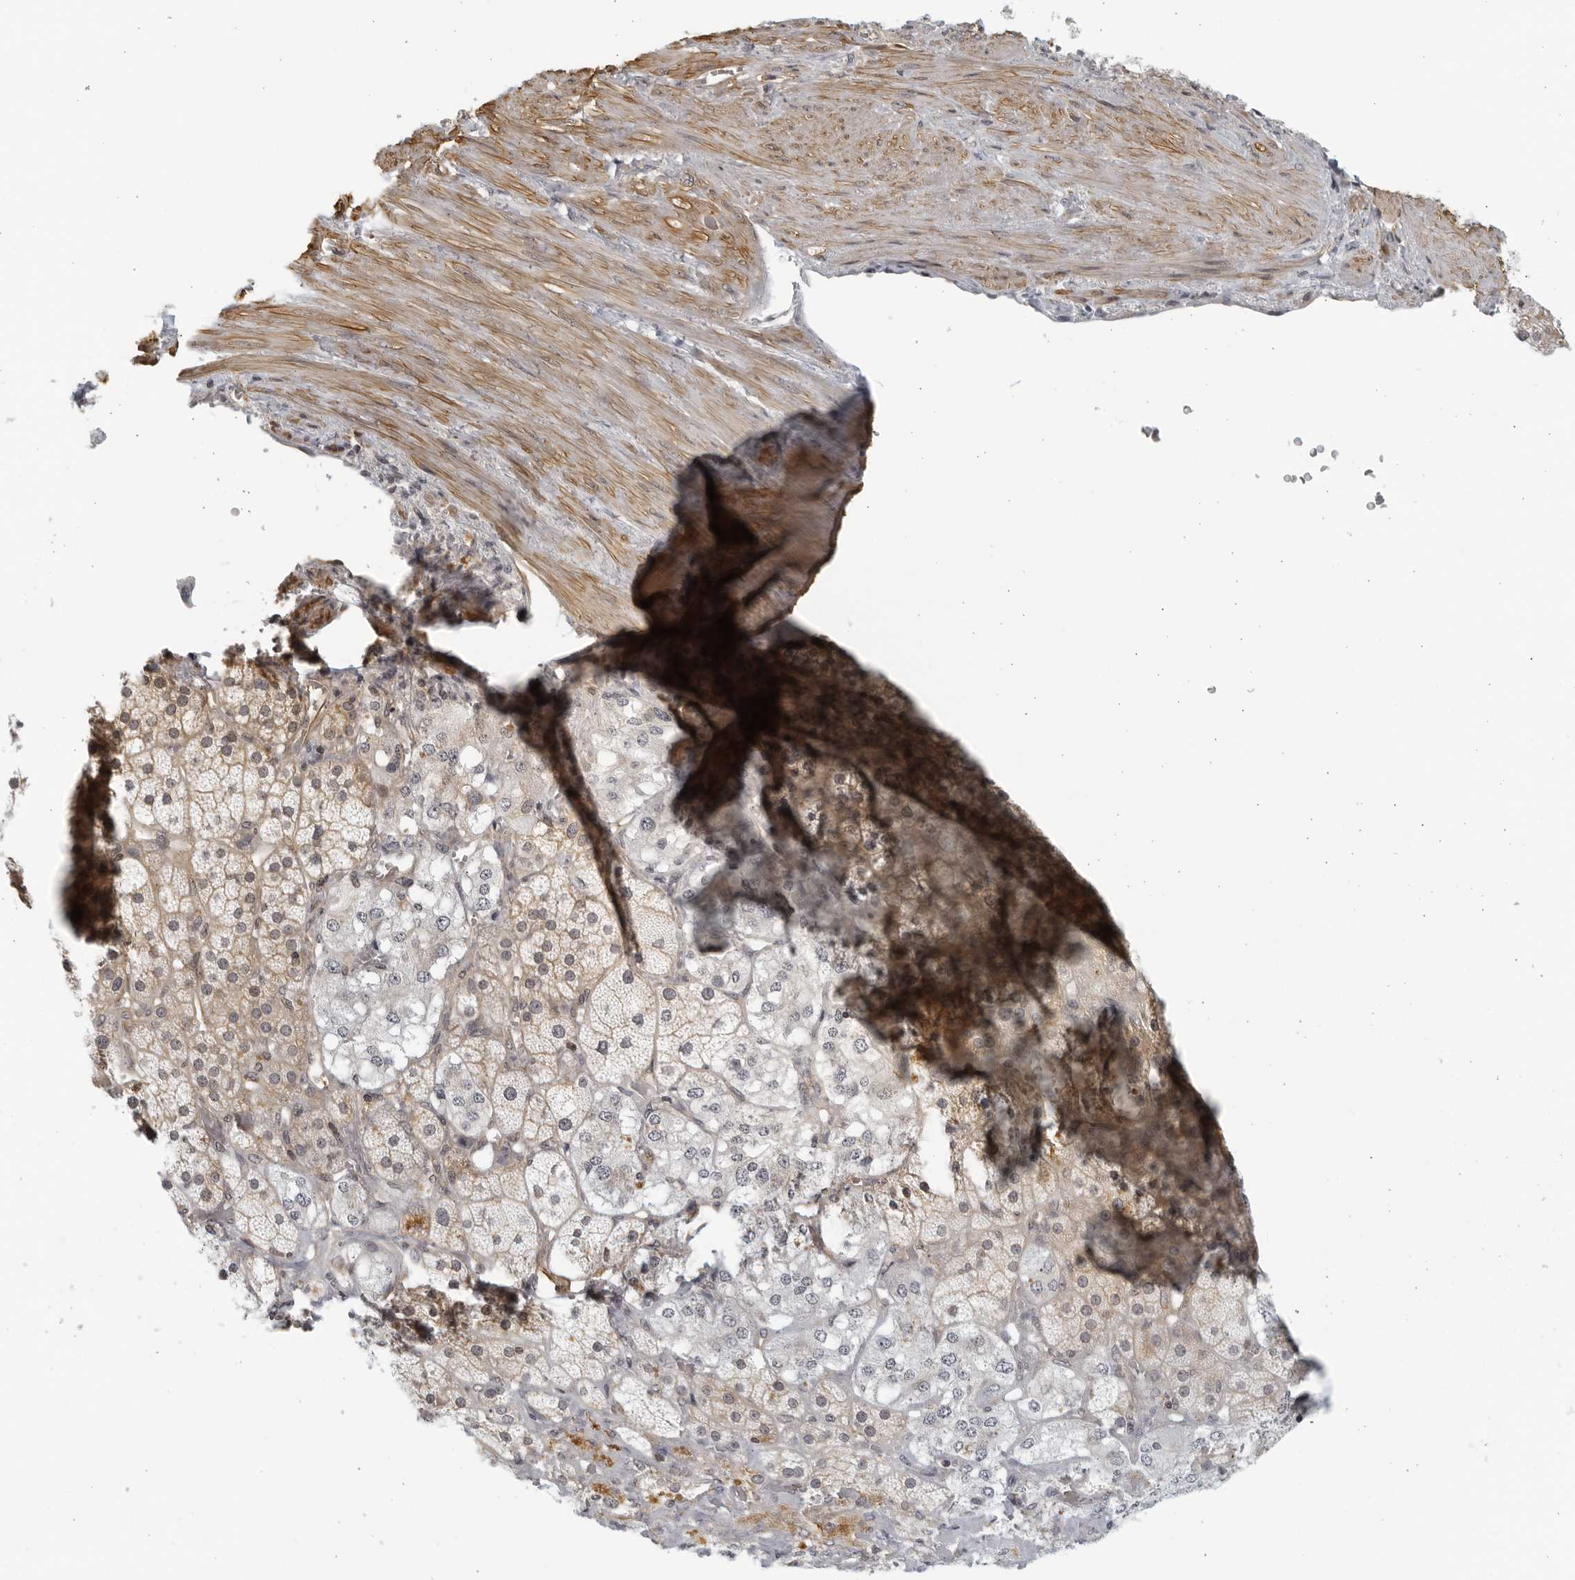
{"staining": {"intensity": "weak", "quantity": "25%-75%", "location": "cytoplasmic/membranous"}, "tissue": "adrenal gland", "cell_type": "Glandular cells", "image_type": "normal", "snomed": [{"axis": "morphology", "description": "Normal tissue, NOS"}, {"axis": "topography", "description": "Adrenal gland"}], "caption": "The immunohistochemical stain labels weak cytoplasmic/membranous staining in glandular cells of normal adrenal gland.", "gene": "SERTAD4", "patient": {"sex": "male", "age": 57}}